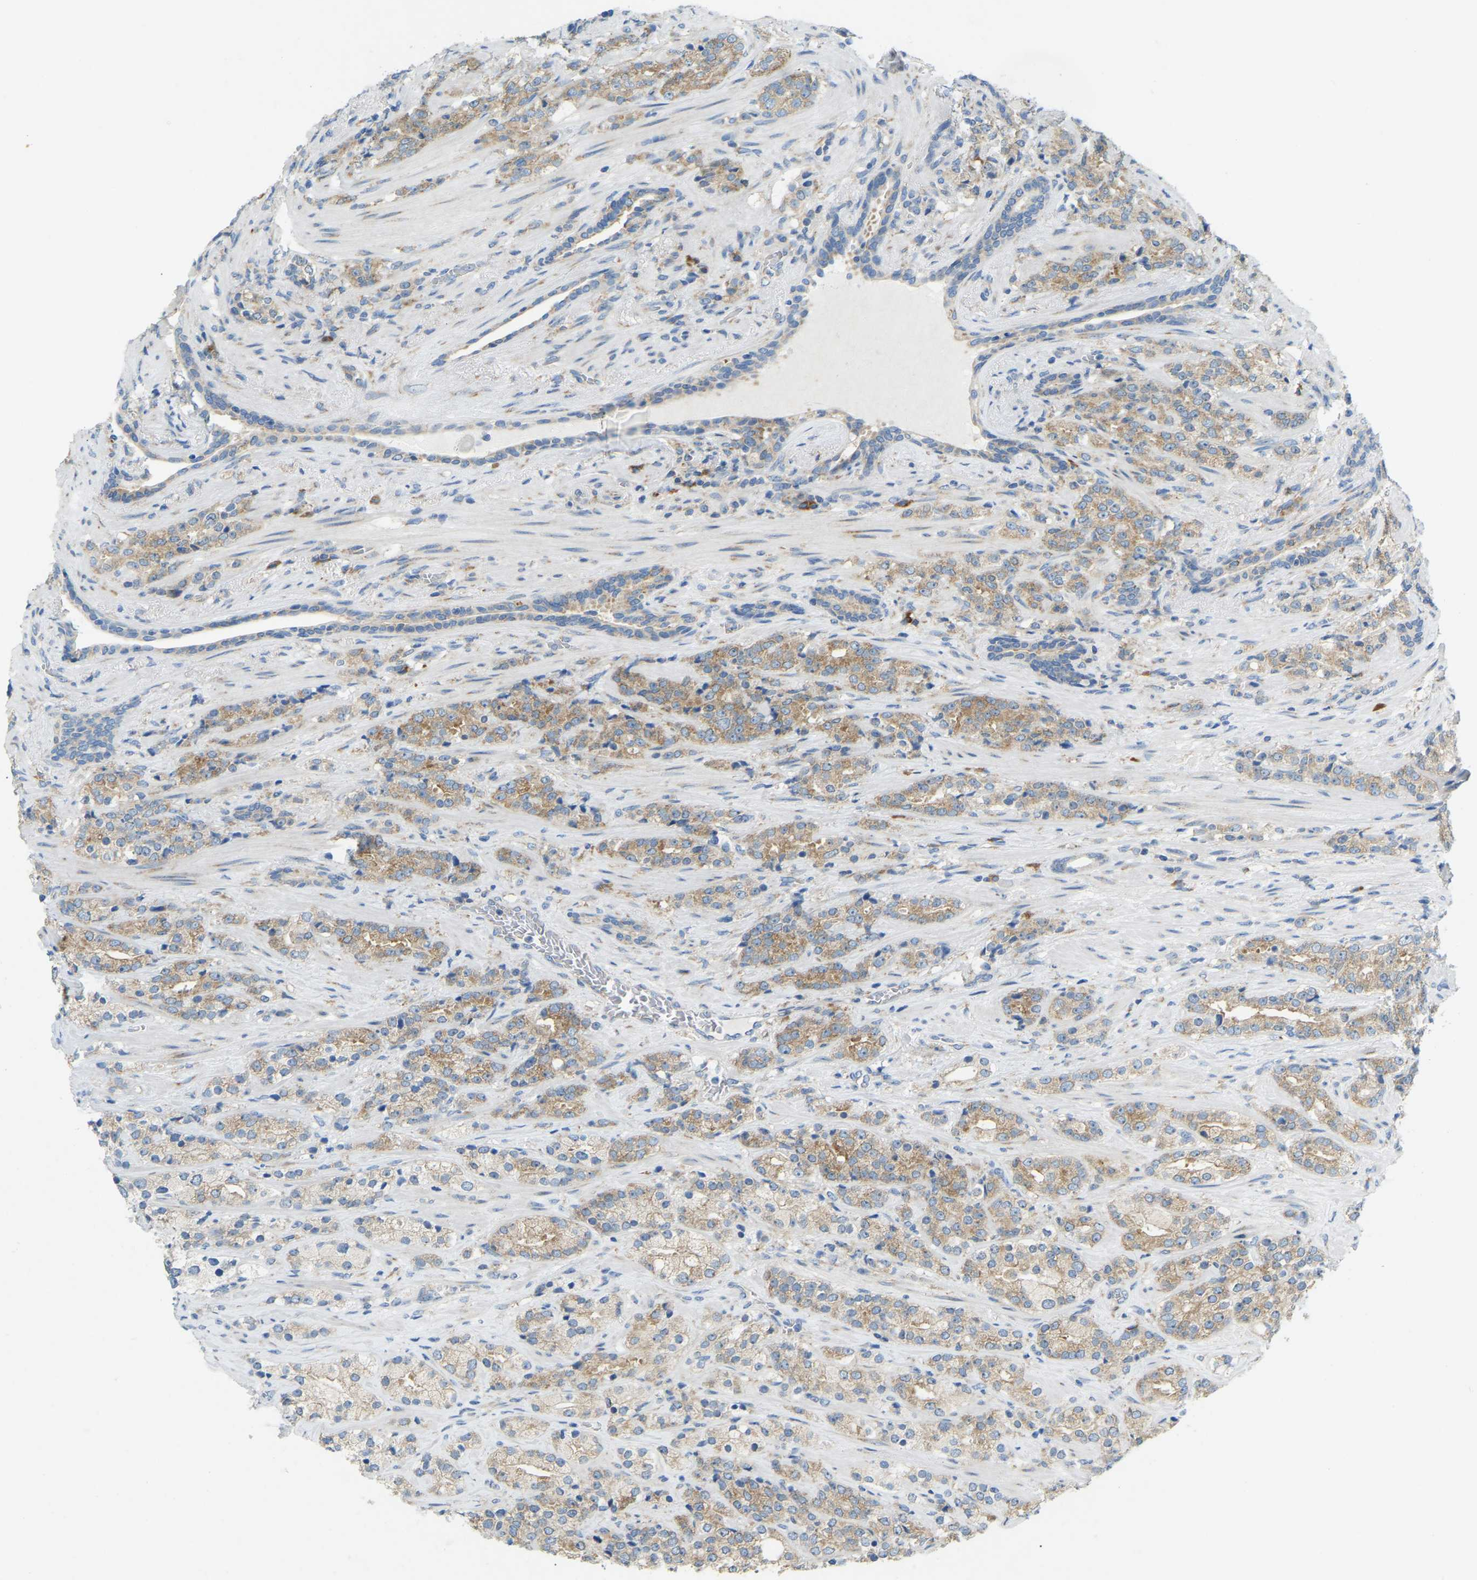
{"staining": {"intensity": "moderate", "quantity": ">75%", "location": "cytoplasmic/membranous"}, "tissue": "prostate cancer", "cell_type": "Tumor cells", "image_type": "cancer", "snomed": [{"axis": "morphology", "description": "Adenocarcinoma, High grade"}, {"axis": "topography", "description": "Prostate"}], "caption": "A brown stain shows moderate cytoplasmic/membranous expression of a protein in human prostate cancer tumor cells. The protein is stained brown, and the nuclei are stained in blue (DAB (3,3'-diaminobenzidine) IHC with brightfield microscopy, high magnification).", "gene": "SND1", "patient": {"sex": "male", "age": 71}}